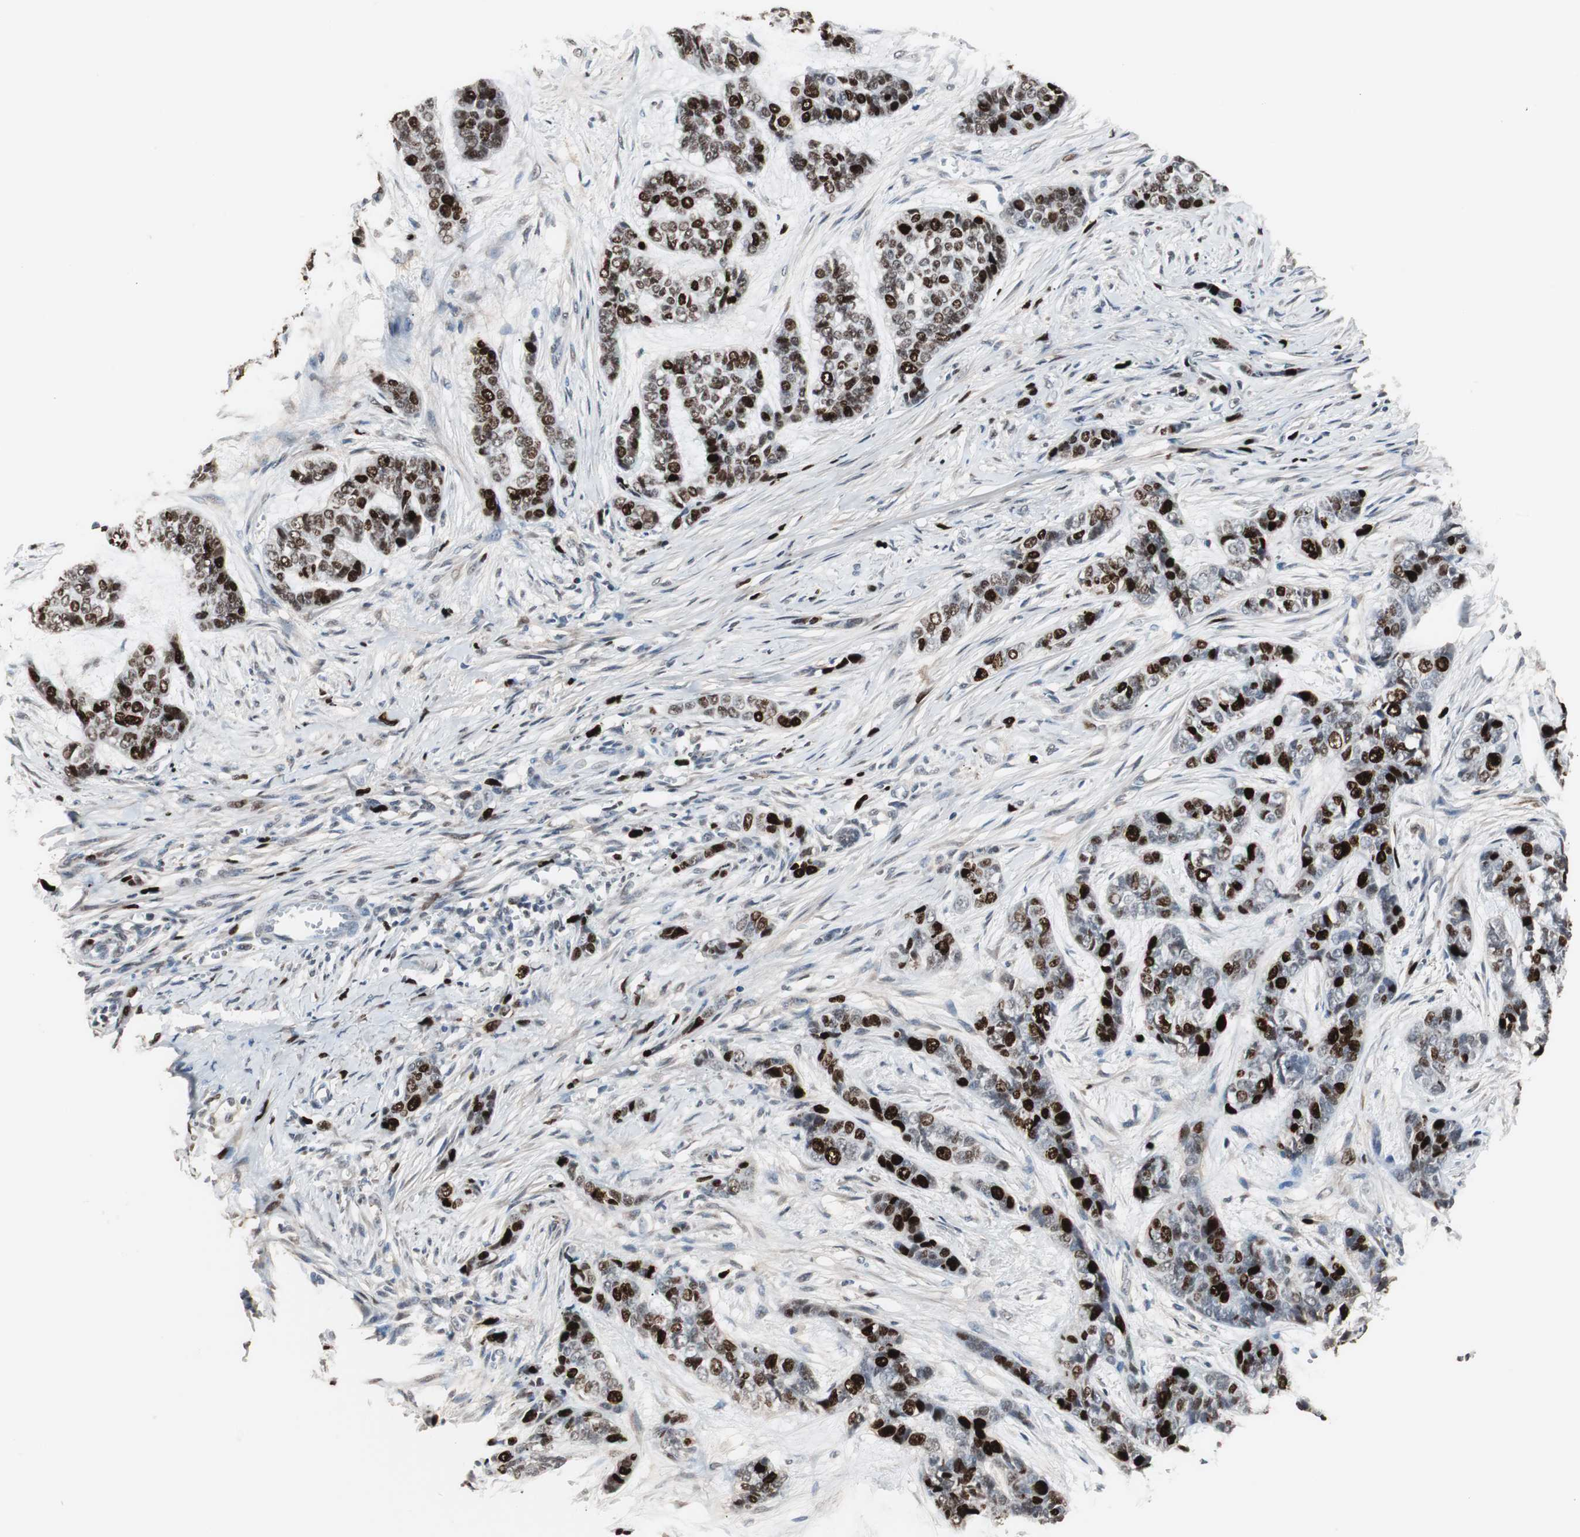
{"staining": {"intensity": "strong", "quantity": "25%-75%", "location": "nuclear"}, "tissue": "skin cancer", "cell_type": "Tumor cells", "image_type": "cancer", "snomed": [{"axis": "morphology", "description": "Basal cell carcinoma"}, {"axis": "topography", "description": "Skin"}], "caption": "Skin basal cell carcinoma stained with a brown dye exhibits strong nuclear positive staining in approximately 25%-75% of tumor cells.", "gene": "TOP2A", "patient": {"sex": "female", "age": 64}}